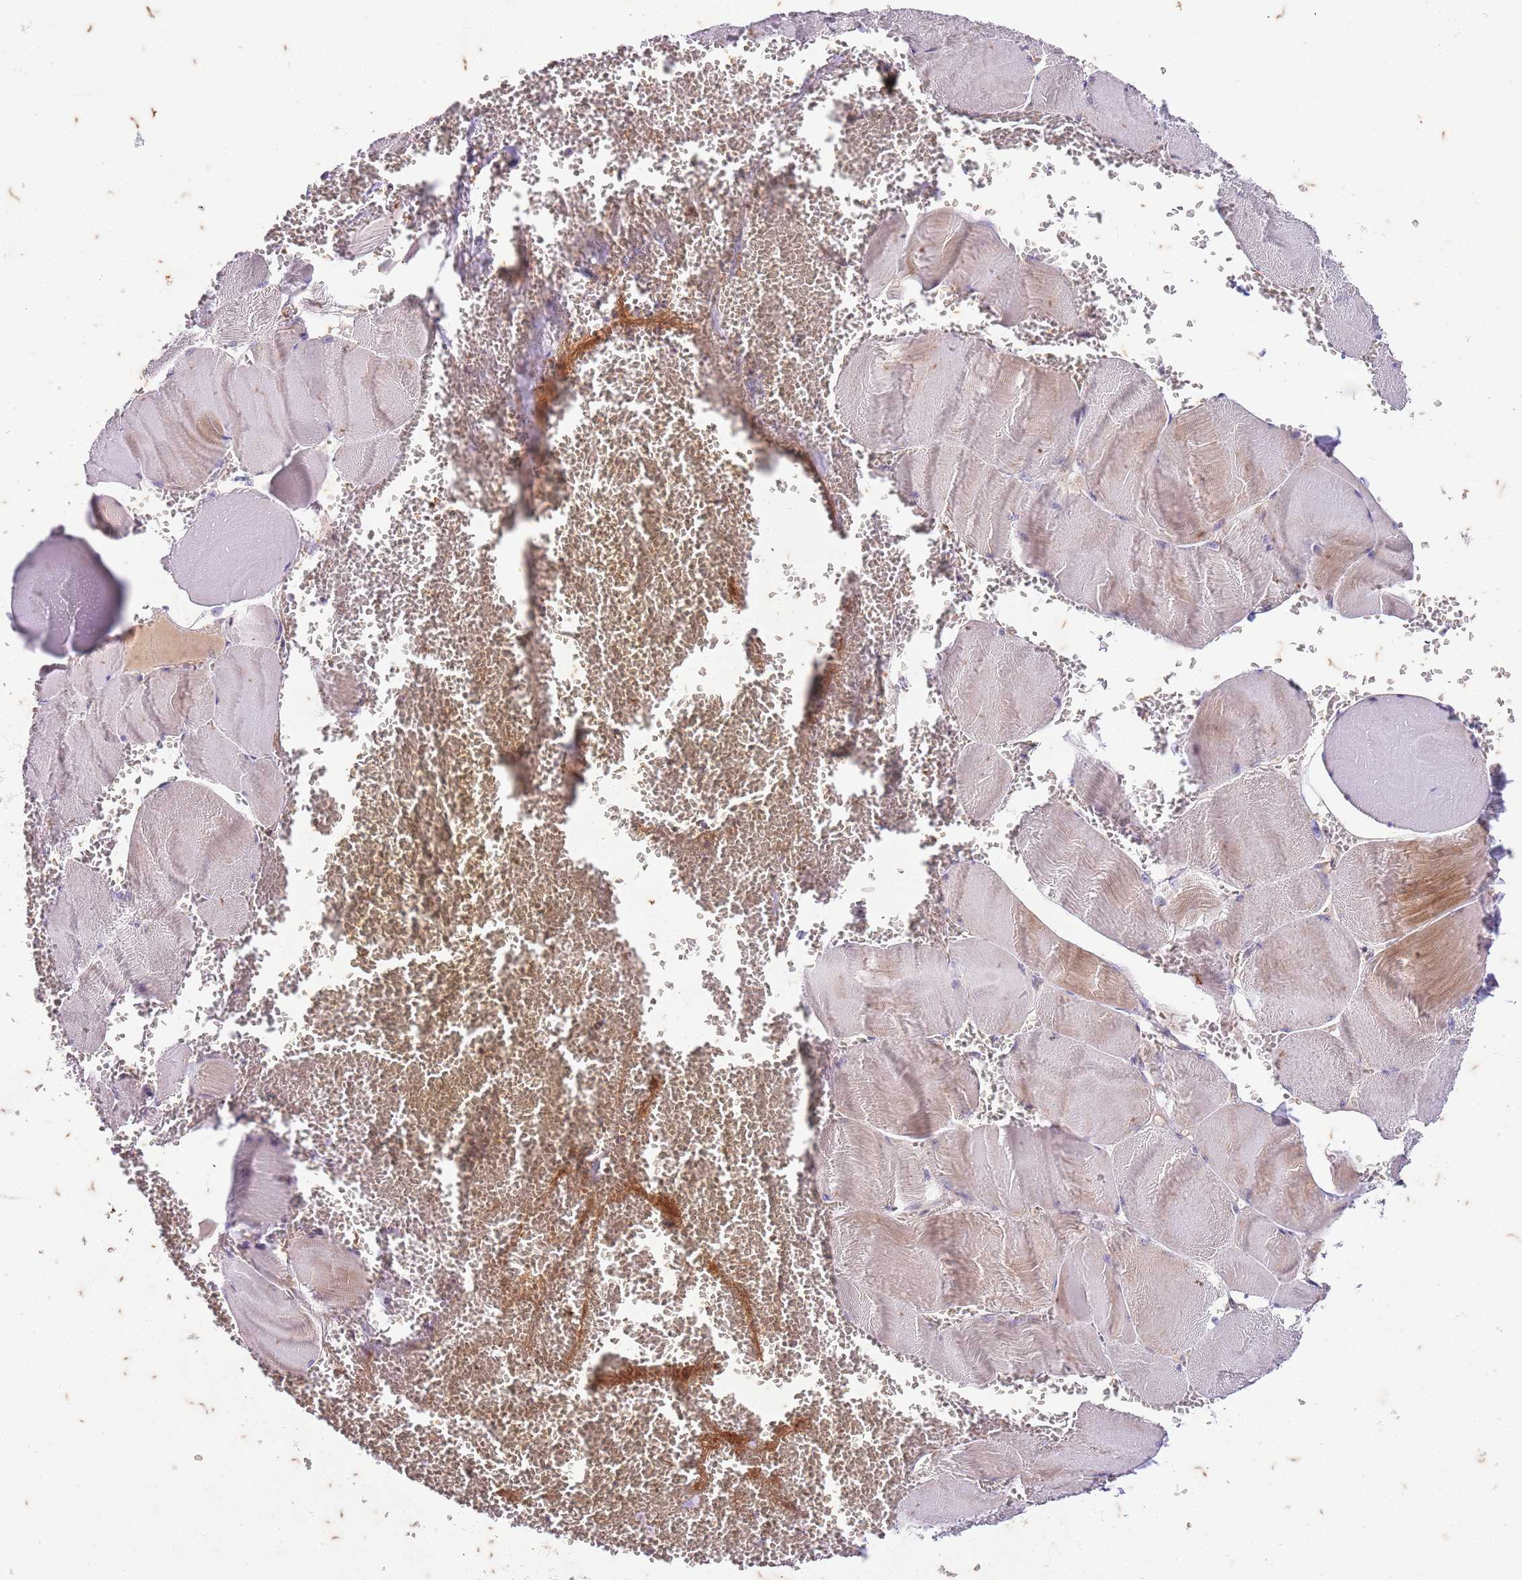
{"staining": {"intensity": "moderate", "quantity": "25%-75%", "location": "cytoplasmic/membranous"}, "tissue": "skeletal muscle", "cell_type": "Myocytes", "image_type": "normal", "snomed": [{"axis": "morphology", "description": "Normal tissue, NOS"}, {"axis": "morphology", "description": "Basal cell carcinoma"}, {"axis": "topography", "description": "Skeletal muscle"}], "caption": "Protein analysis of benign skeletal muscle shows moderate cytoplasmic/membranous positivity in approximately 25%-75% of myocytes. (DAB (3,3'-diaminobenzidine) IHC, brown staining for protein, blue staining for nuclei).", "gene": "RAPGEF3", "patient": {"sex": "female", "age": 64}}